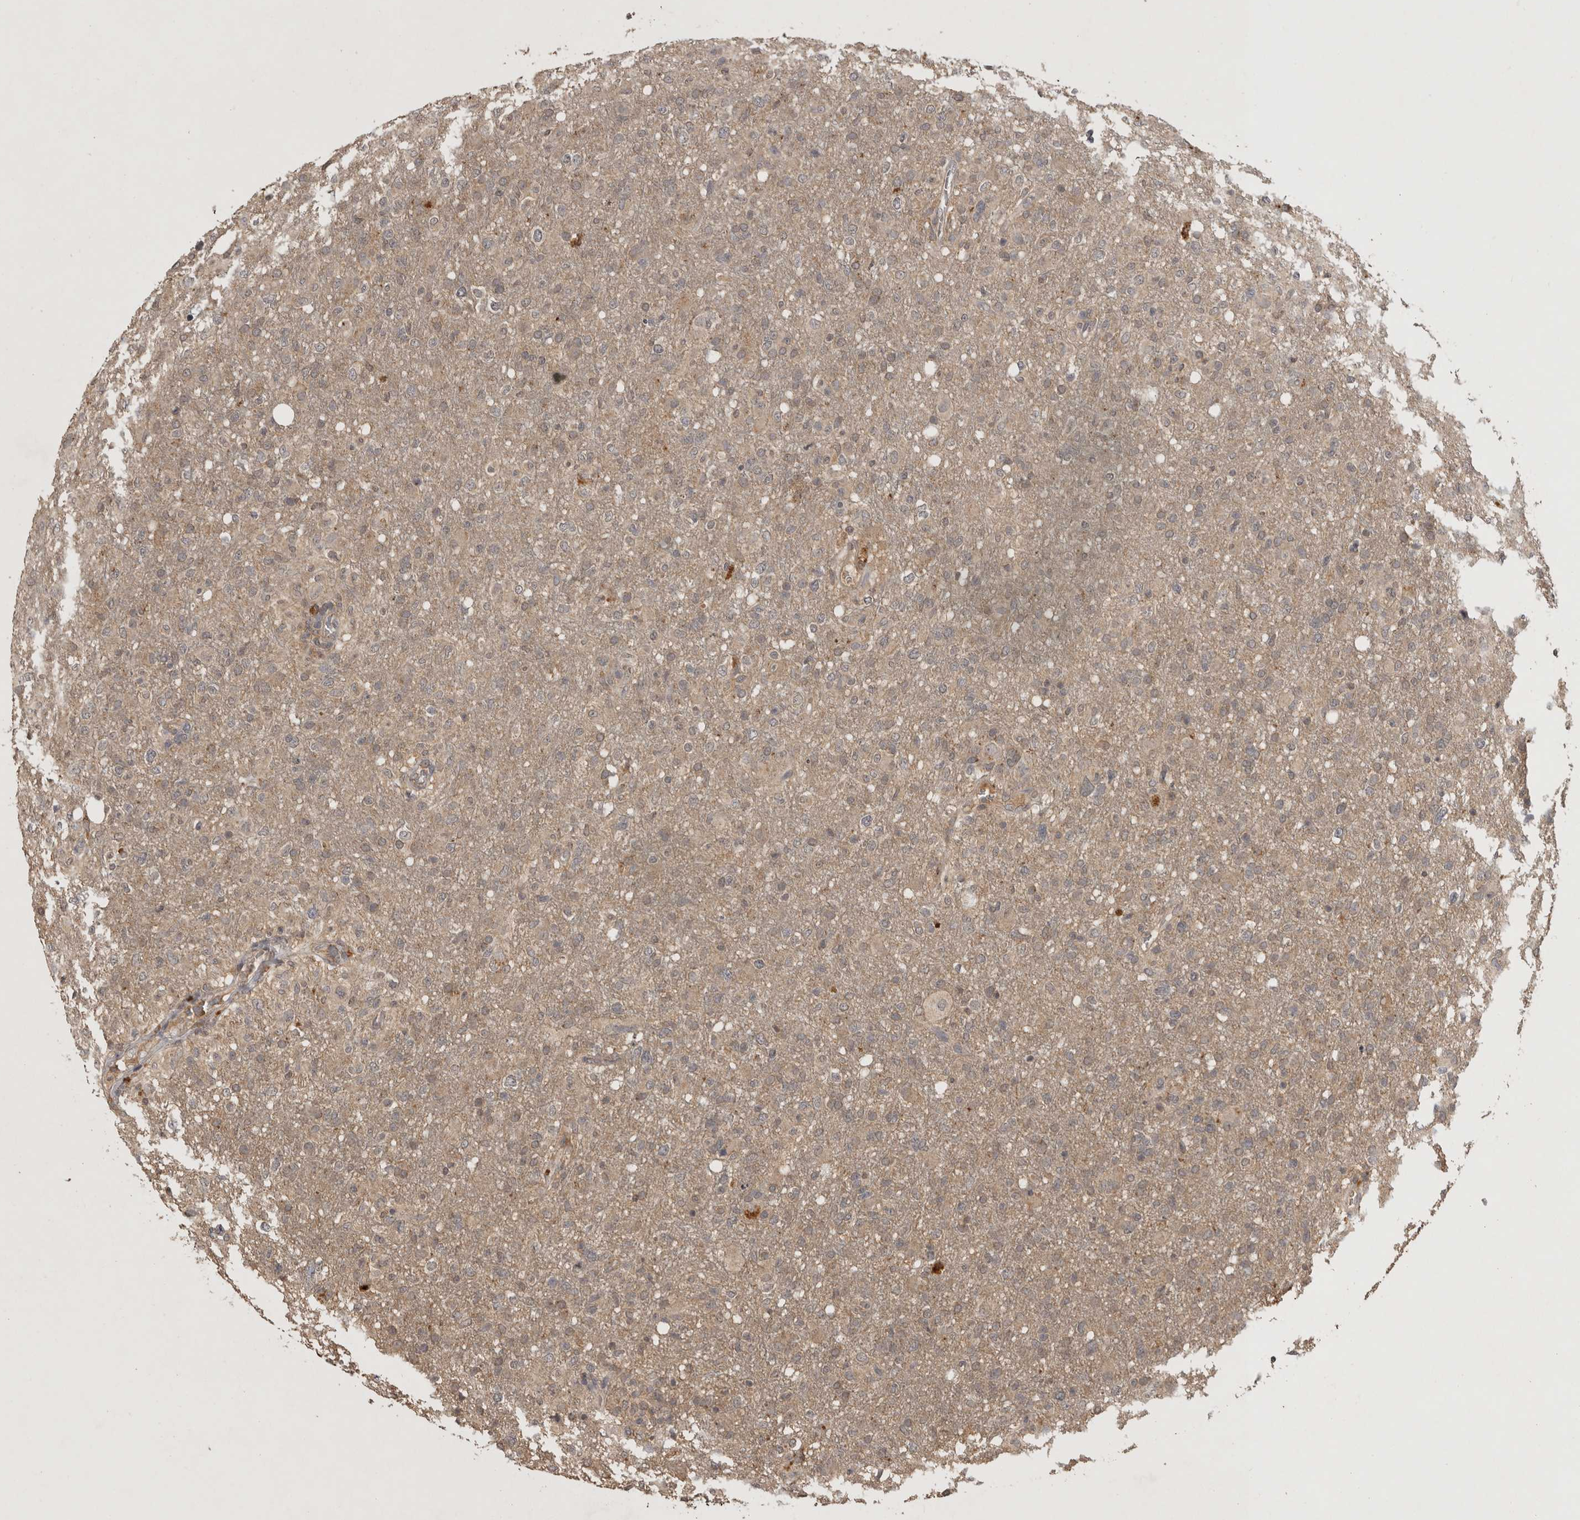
{"staining": {"intensity": "weak", "quantity": ">75%", "location": "cytoplasmic/membranous"}, "tissue": "glioma", "cell_type": "Tumor cells", "image_type": "cancer", "snomed": [{"axis": "morphology", "description": "Glioma, malignant, High grade"}, {"axis": "topography", "description": "Brain"}], "caption": "Immunohistochemical staining of human glioma shows low levels of weak cytoplasmic/membranous protein positivity in about >75% of tumor cells. (DAB (3,3'-diaminobenzidine) = brown stain, brightfield microscopy at high magnification).", "gene": "ADAMTS4", "patient": {"sex": "female", "age": 57}}